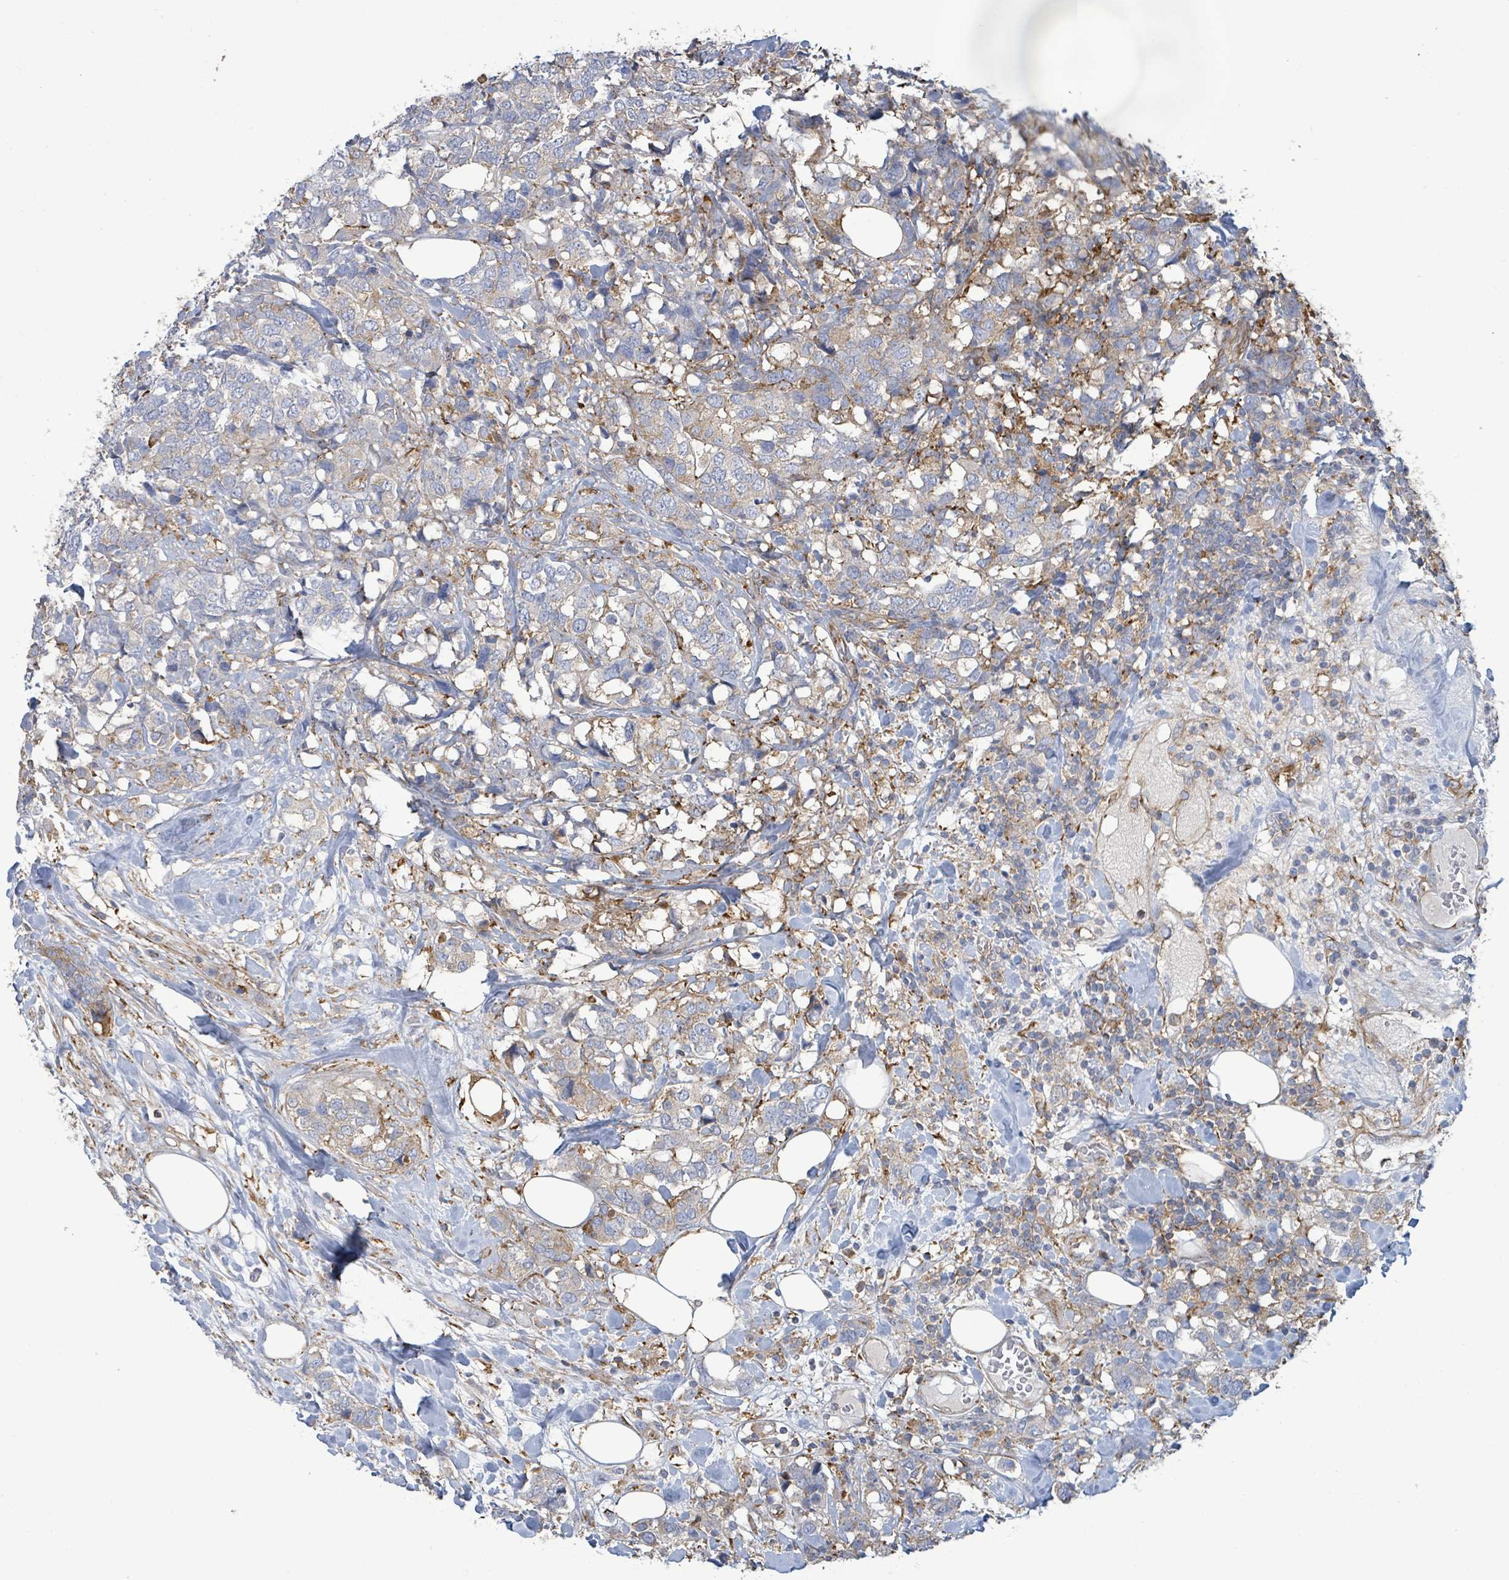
{"staining": {"intensity": "weak", "quantity": "<25%", "location": "cytoplasmic/membranous"}, "tissue": "breast cancer", "cell_type": "Tumor cells", "image_type": "cancer", "snomed": [{"axis": "morphology", "description": "Lobular carcinoma"}, {"axis": "topography", "description": "Breast"}], "caption": "This is a histopathology image of immunohistochemistry staining of lobular carcinoma (breast), which shows no positivity in tumor cells.", "gene": "EGFL7", "patient": {"sex": "female", "age": 59}}